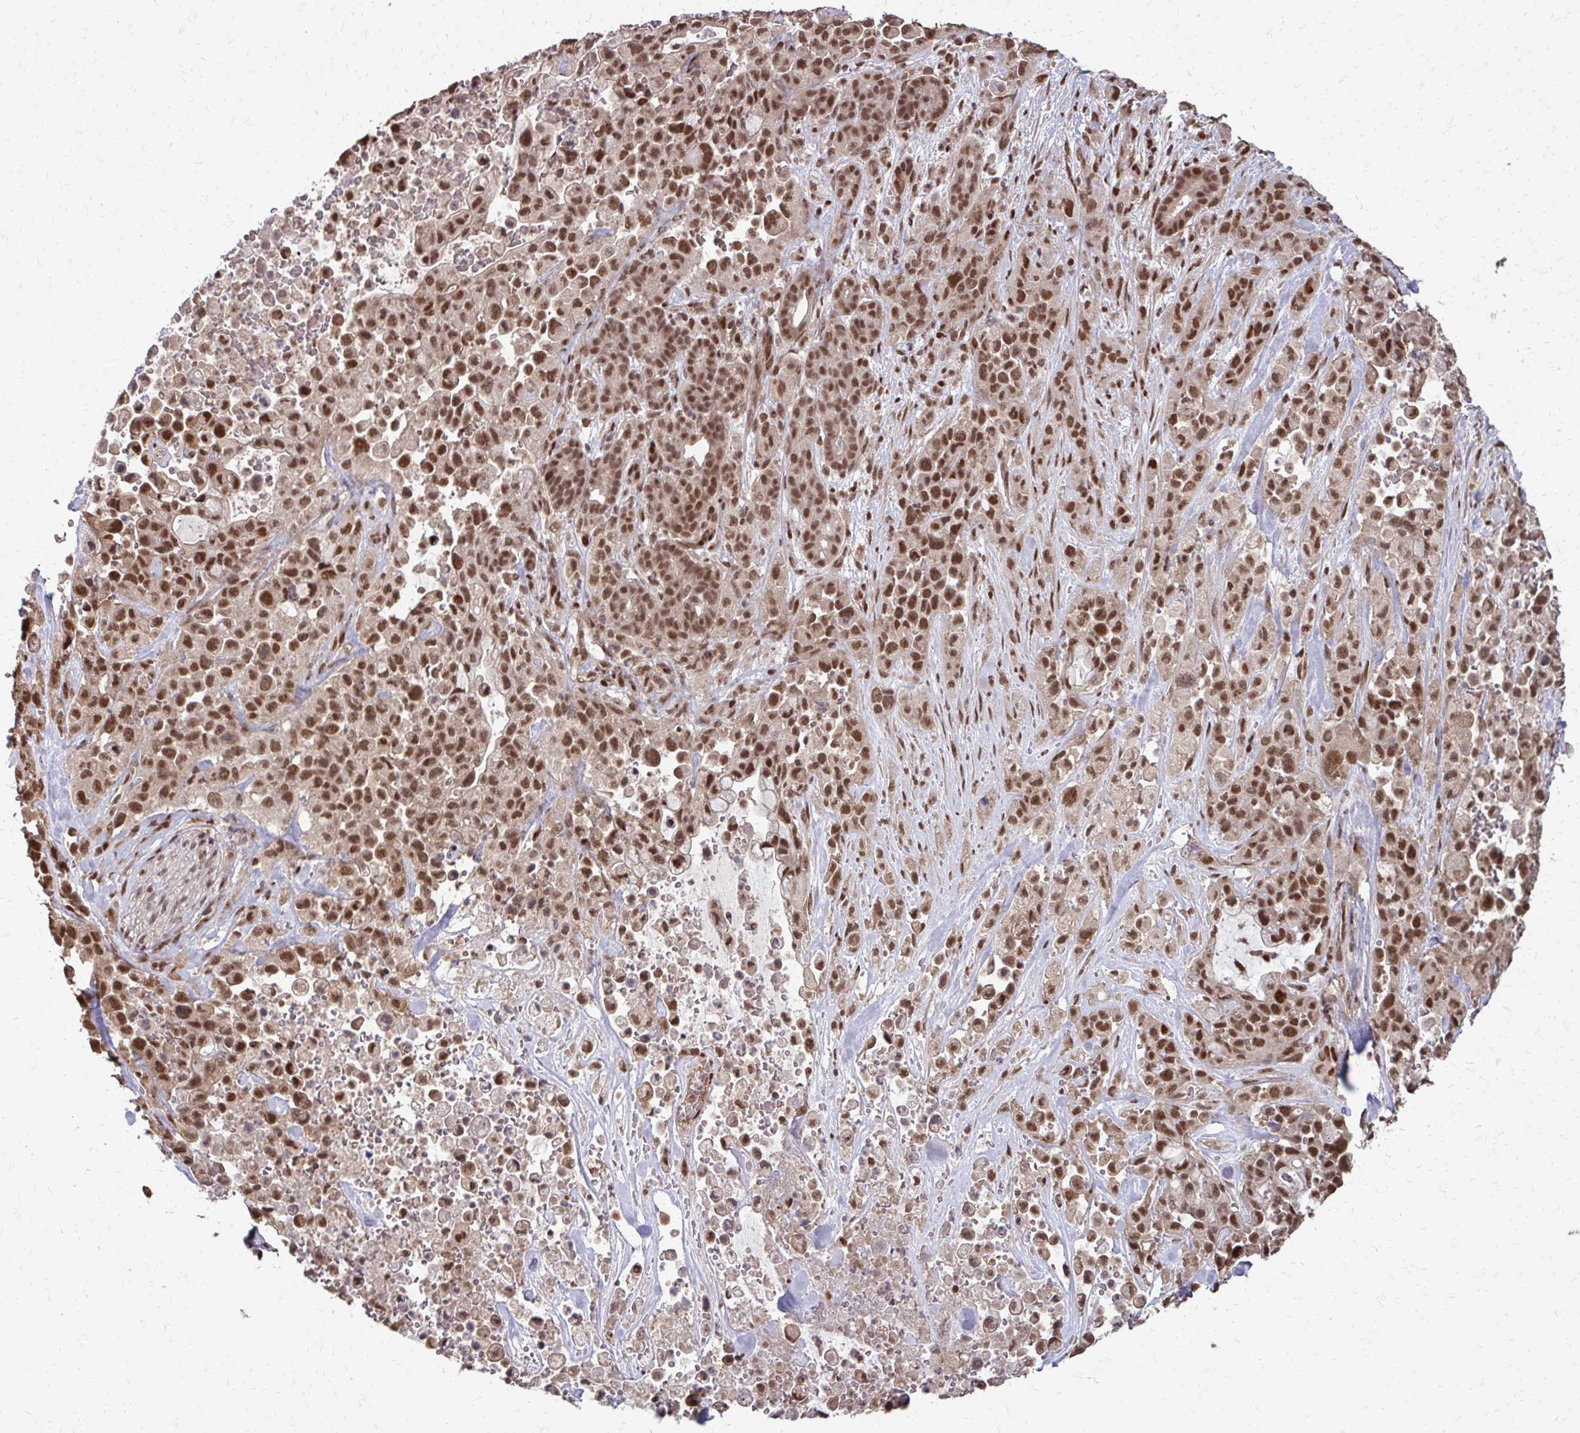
{"staining": {"intensity": "moderate", "quantity": ">75%", "location": "nuclear"}, "tissue": "pancreatic cancer", "cell_type": "Tumor cells", "image_type": "cancer", "snomed": [{"axis": "morphology", "description": "Adenocarcinoma, NOS"}, {"axis": "topography", "description": "Pancreas"}], "caption": "Tumor cells show medium levels of moderate nuclear expression in approximately >75% of cells in human adenocarcinoma (pancreatic).", "gene": "SS18", "patient": {"sex": "male", "age": 44}}